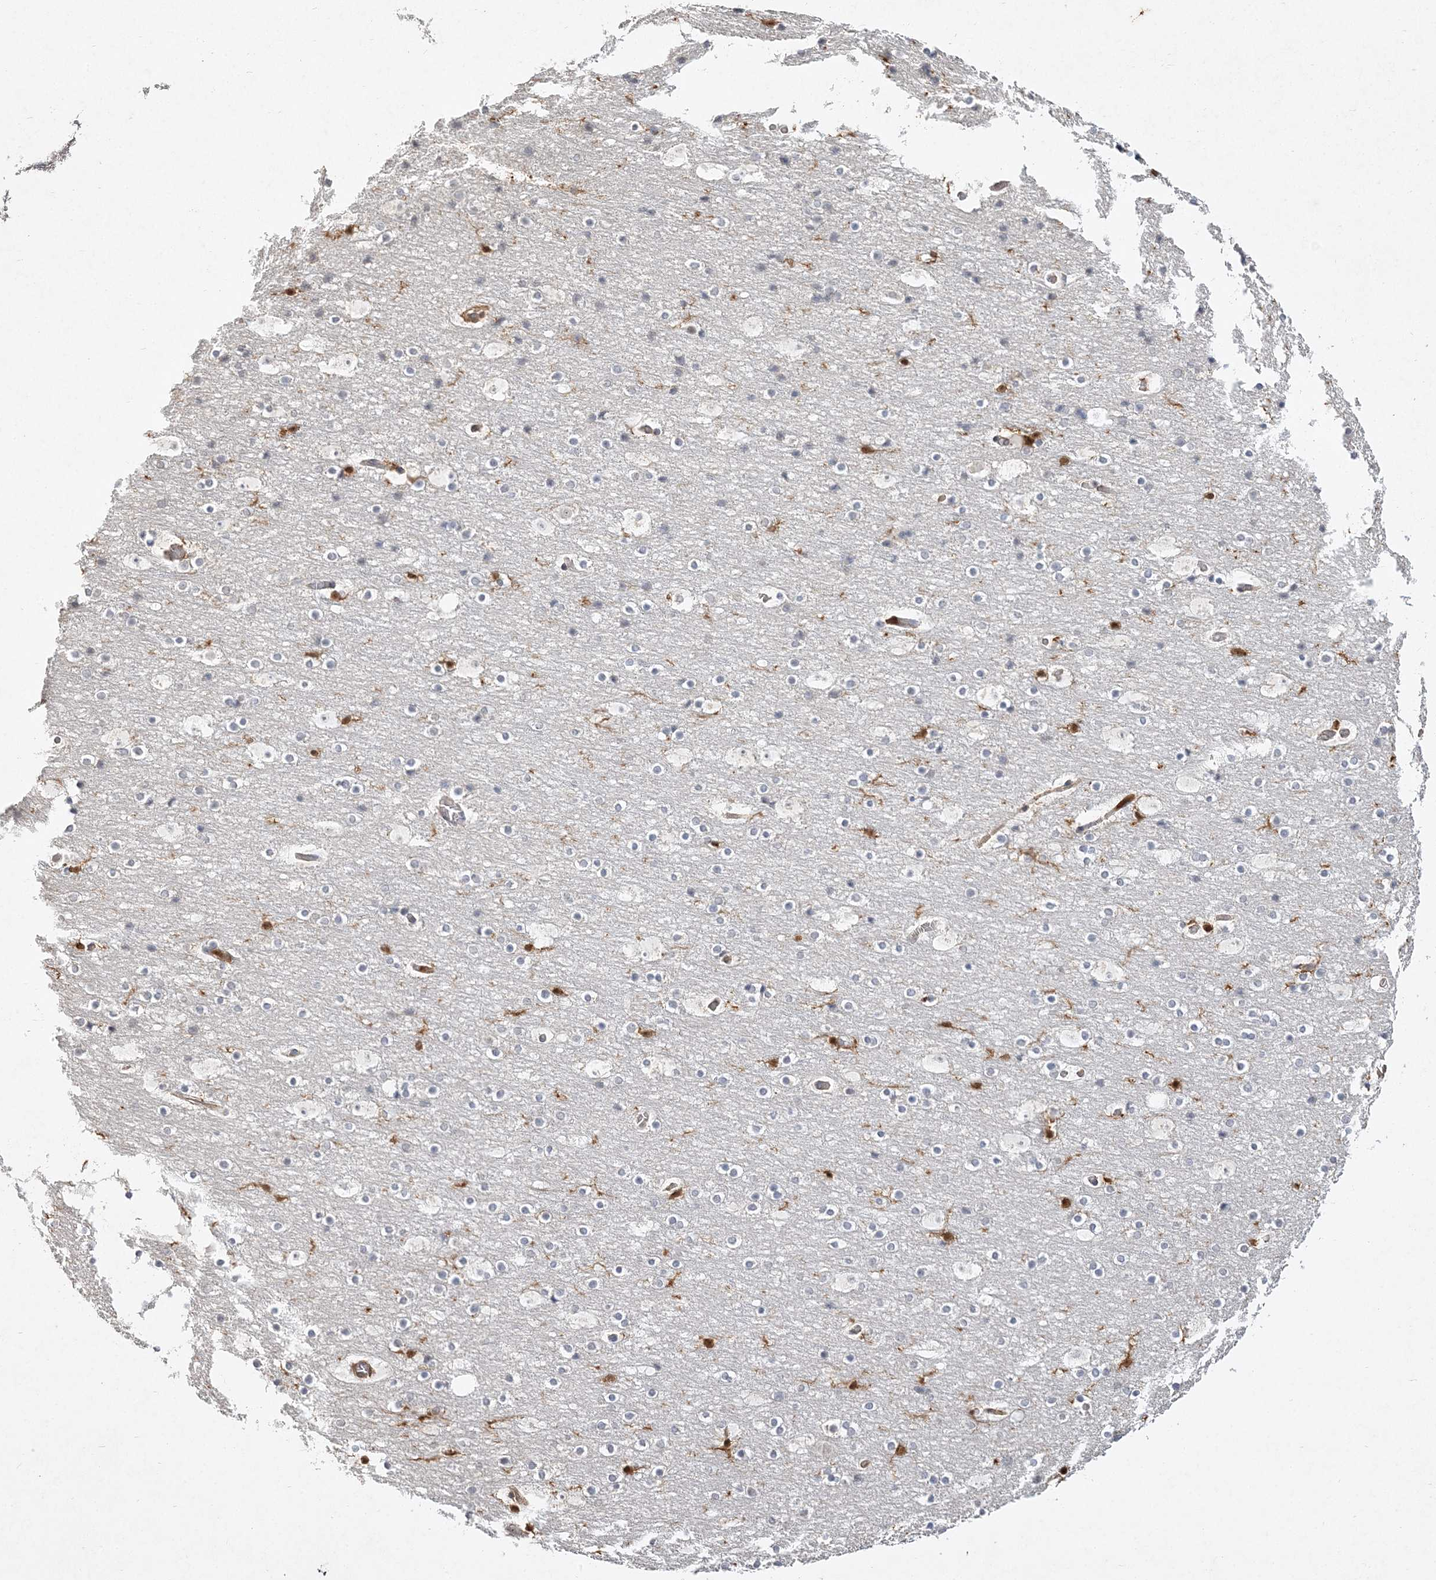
{"staining": {"intensity": "weak", "quantity": "25%-75%", "location": "cytoplasmic/membranous,nuclear"}, "tissue": "cerebral cortex", "cell_type": "Endothelial cells", "image_type": "normal", "snomed": [{"axis": "morphology", "description": "Normal tissue, NOS"}, {"axis": "topography", "description": "Cerebral cortex"}], "caption": "Cerebral cortex stained with DAB (3,3'-diaminobenzidine) IHC reveals low levels of weak cytoplasmic/membranous,nuclear positivity in approximately 25%-75% of endothelial cells. The protein is stained brown, and the nuclei are stained in blue (DAB (3,3'-diaminobenzidine) IHC with brightfield microscopy, high magnification).", "gene": "S100A11", "patient": {"sex": "male", "age": 57}}